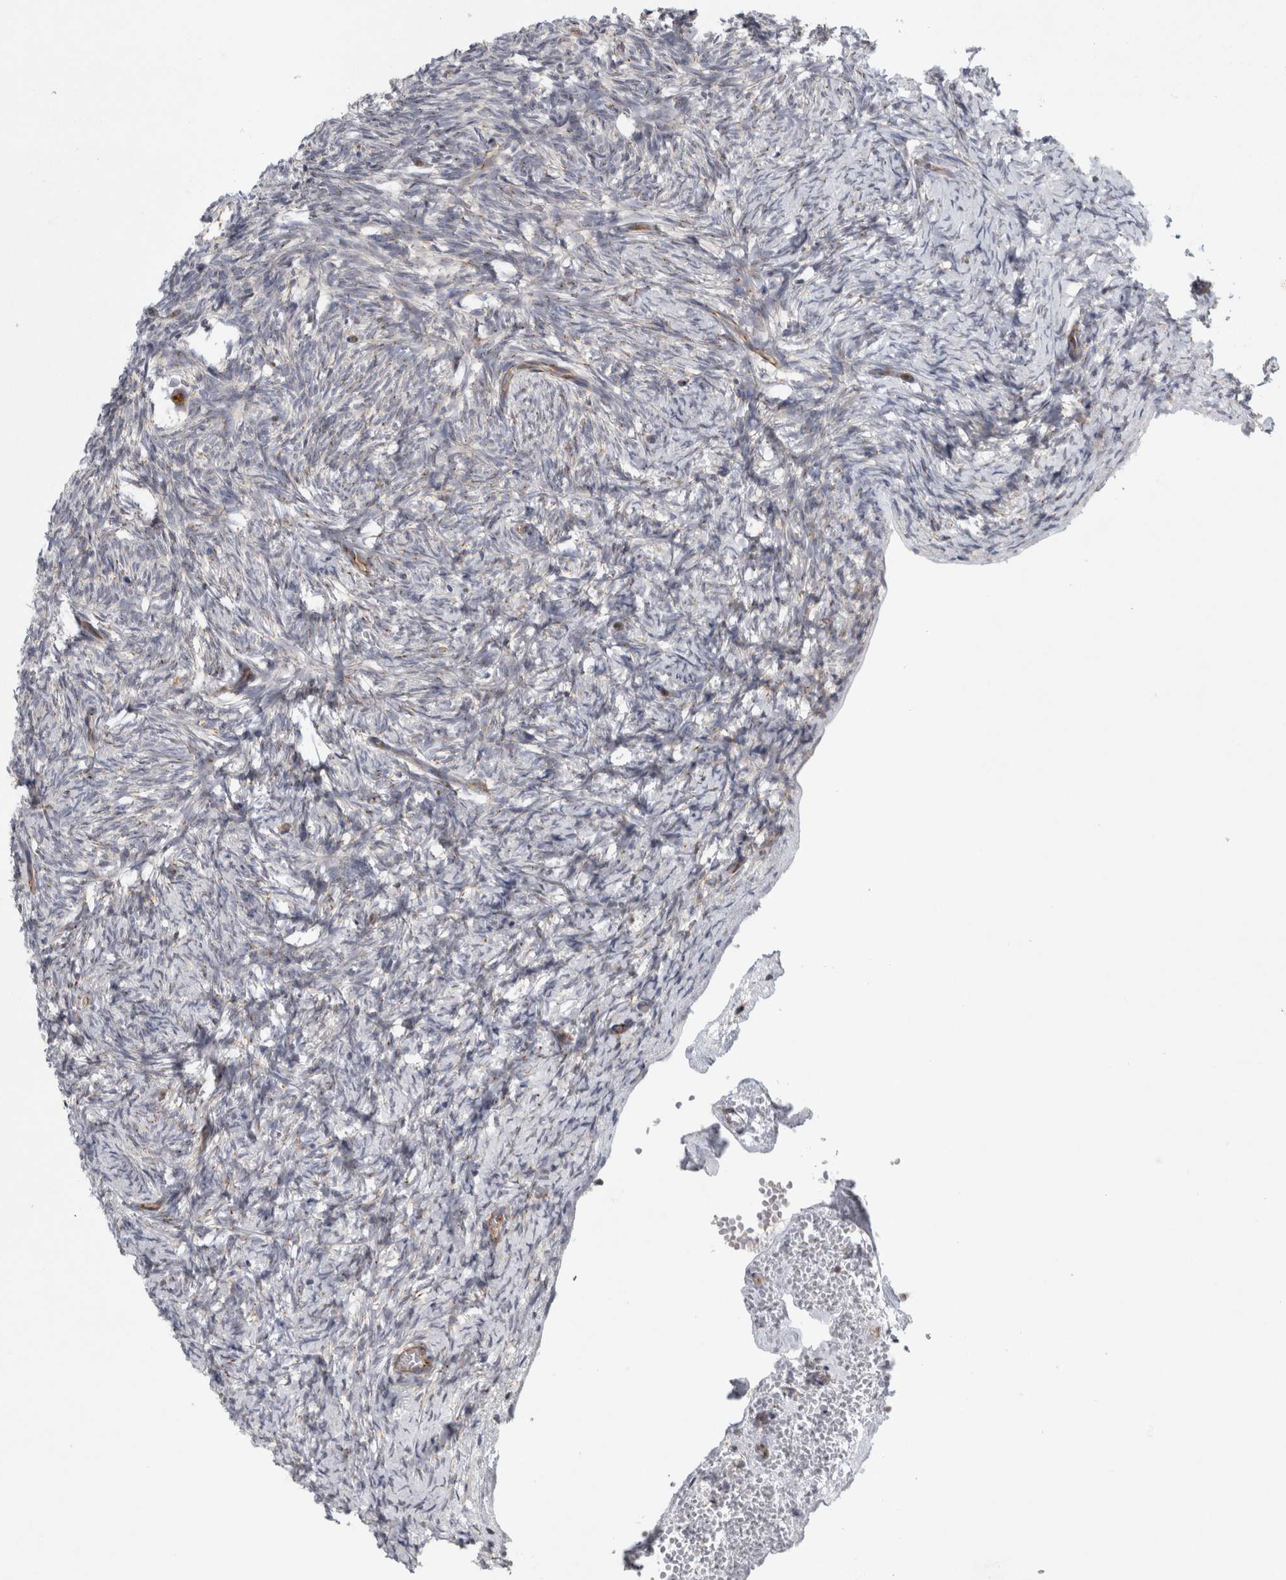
{"staining": {"intensity": "negative", "quantity": "none", "location": "none"}, "tissue": "ovary", "cell_type": "Ovarian stroma cells", "image_type": "normal", "snomed": [{"axis": "morphology", "description": "Normal tissue, NOS"}, {"axis": "topography", "description": "Ovary"}], "caption": "Immunohistochemical staining of benign ovary shows no significant staining in ovarian stroma cells.", "gene": "PEX6", "patient": {"sex": "female", "age": 34}}